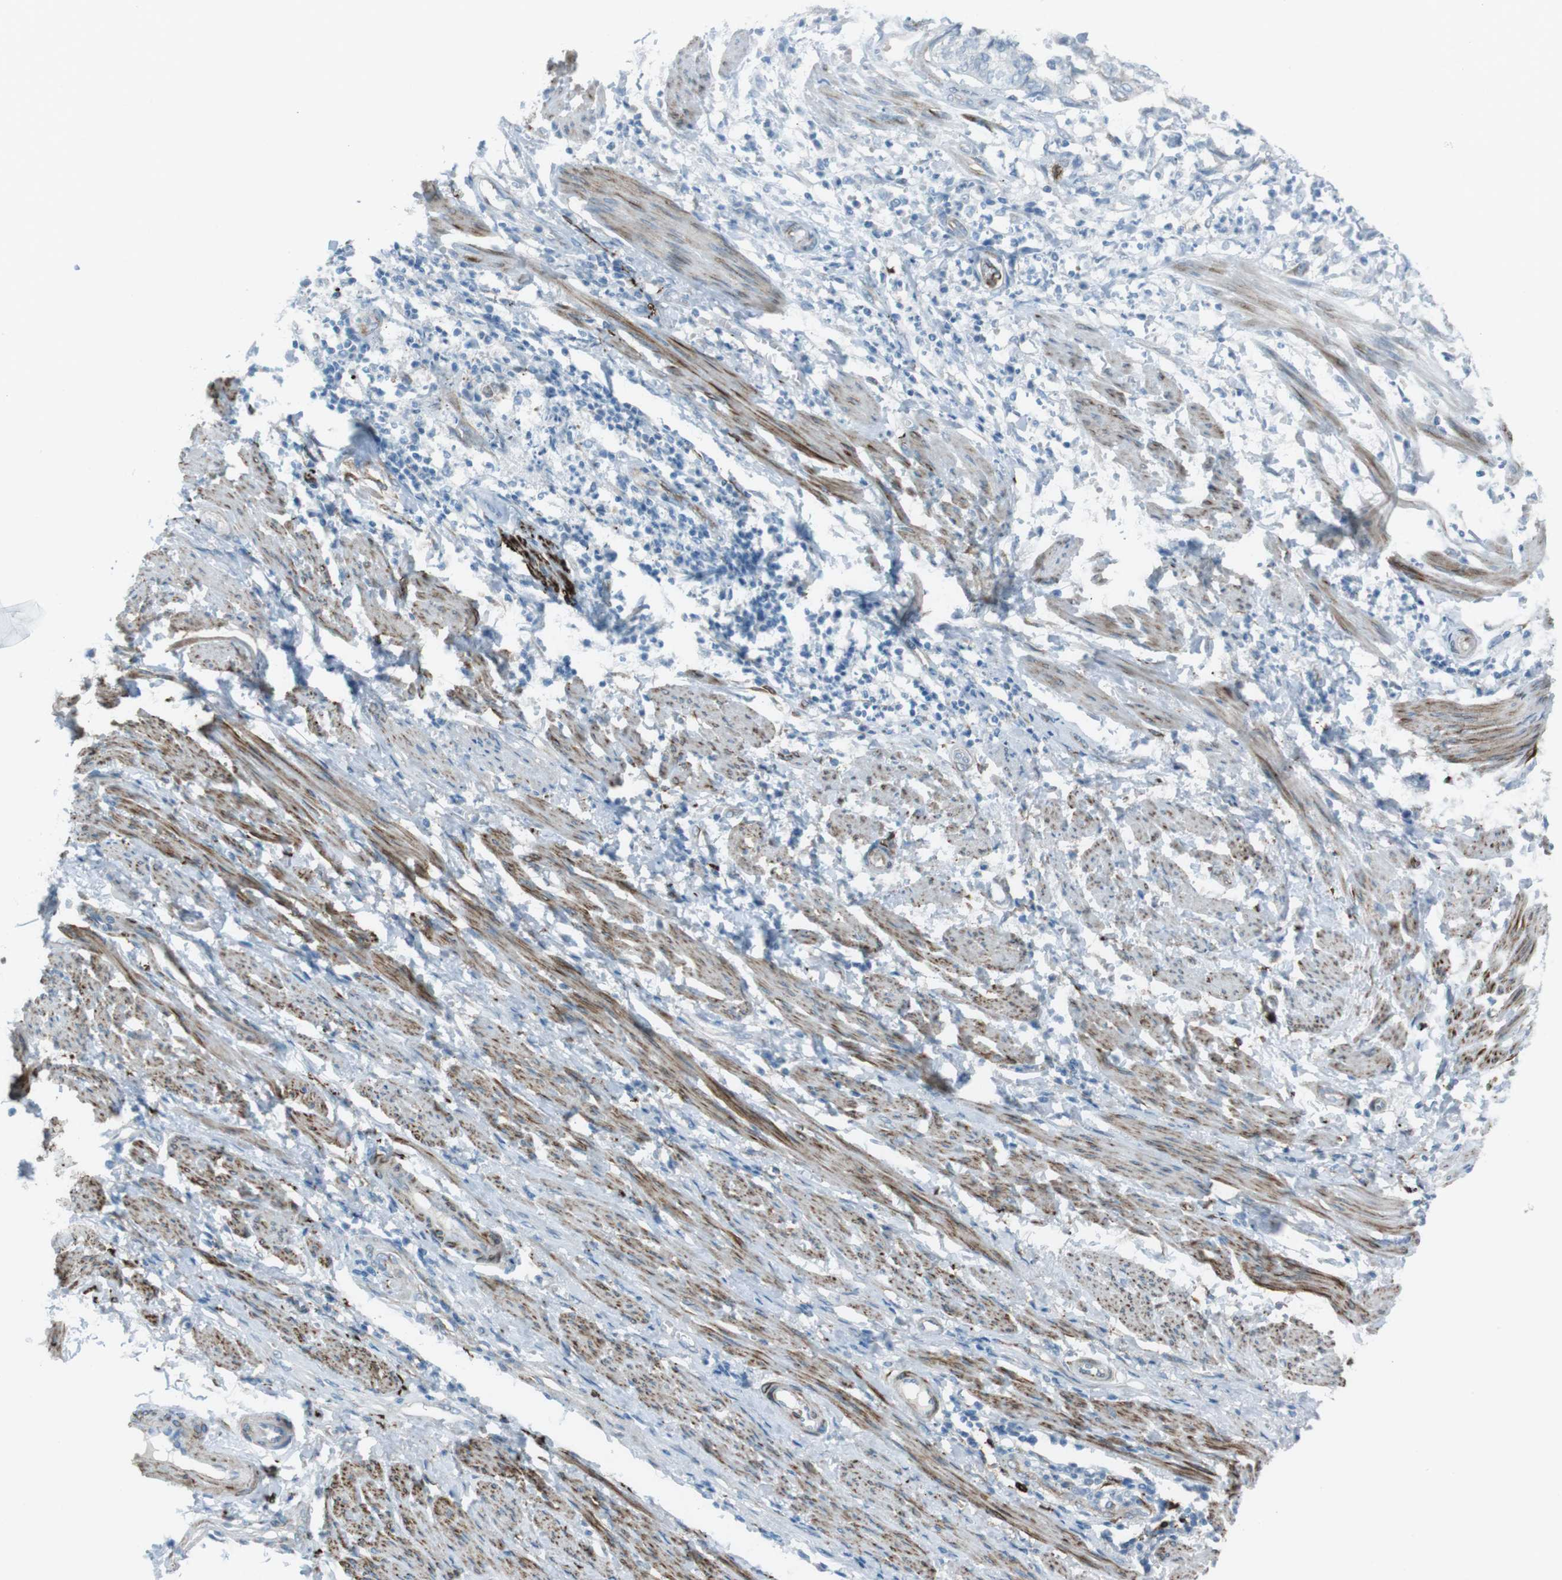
{"staining": {"intensity": "negative", "quantity": "none", "location": "none"}, "tissue": "endometrial cancer", "cell_type": "Tumor cells", "image_type": "cancer", "snomed": [{"axis": "morphology", "description": "Necrosis, NOS"}, {"axis": "morphology", "description": "Adenocarcinoma, NOS"}, {"axis": "topography", "description": "Endometrium"}], "caption": "A high-resolution micrograph shows immunohistochemistry (IHC) staining of adenocarcinoma (endometrial), which reveals no significant positivity in tumor cells.", "gene": "TUBB2A", "patient": {"sex": "female", "age": 79}}